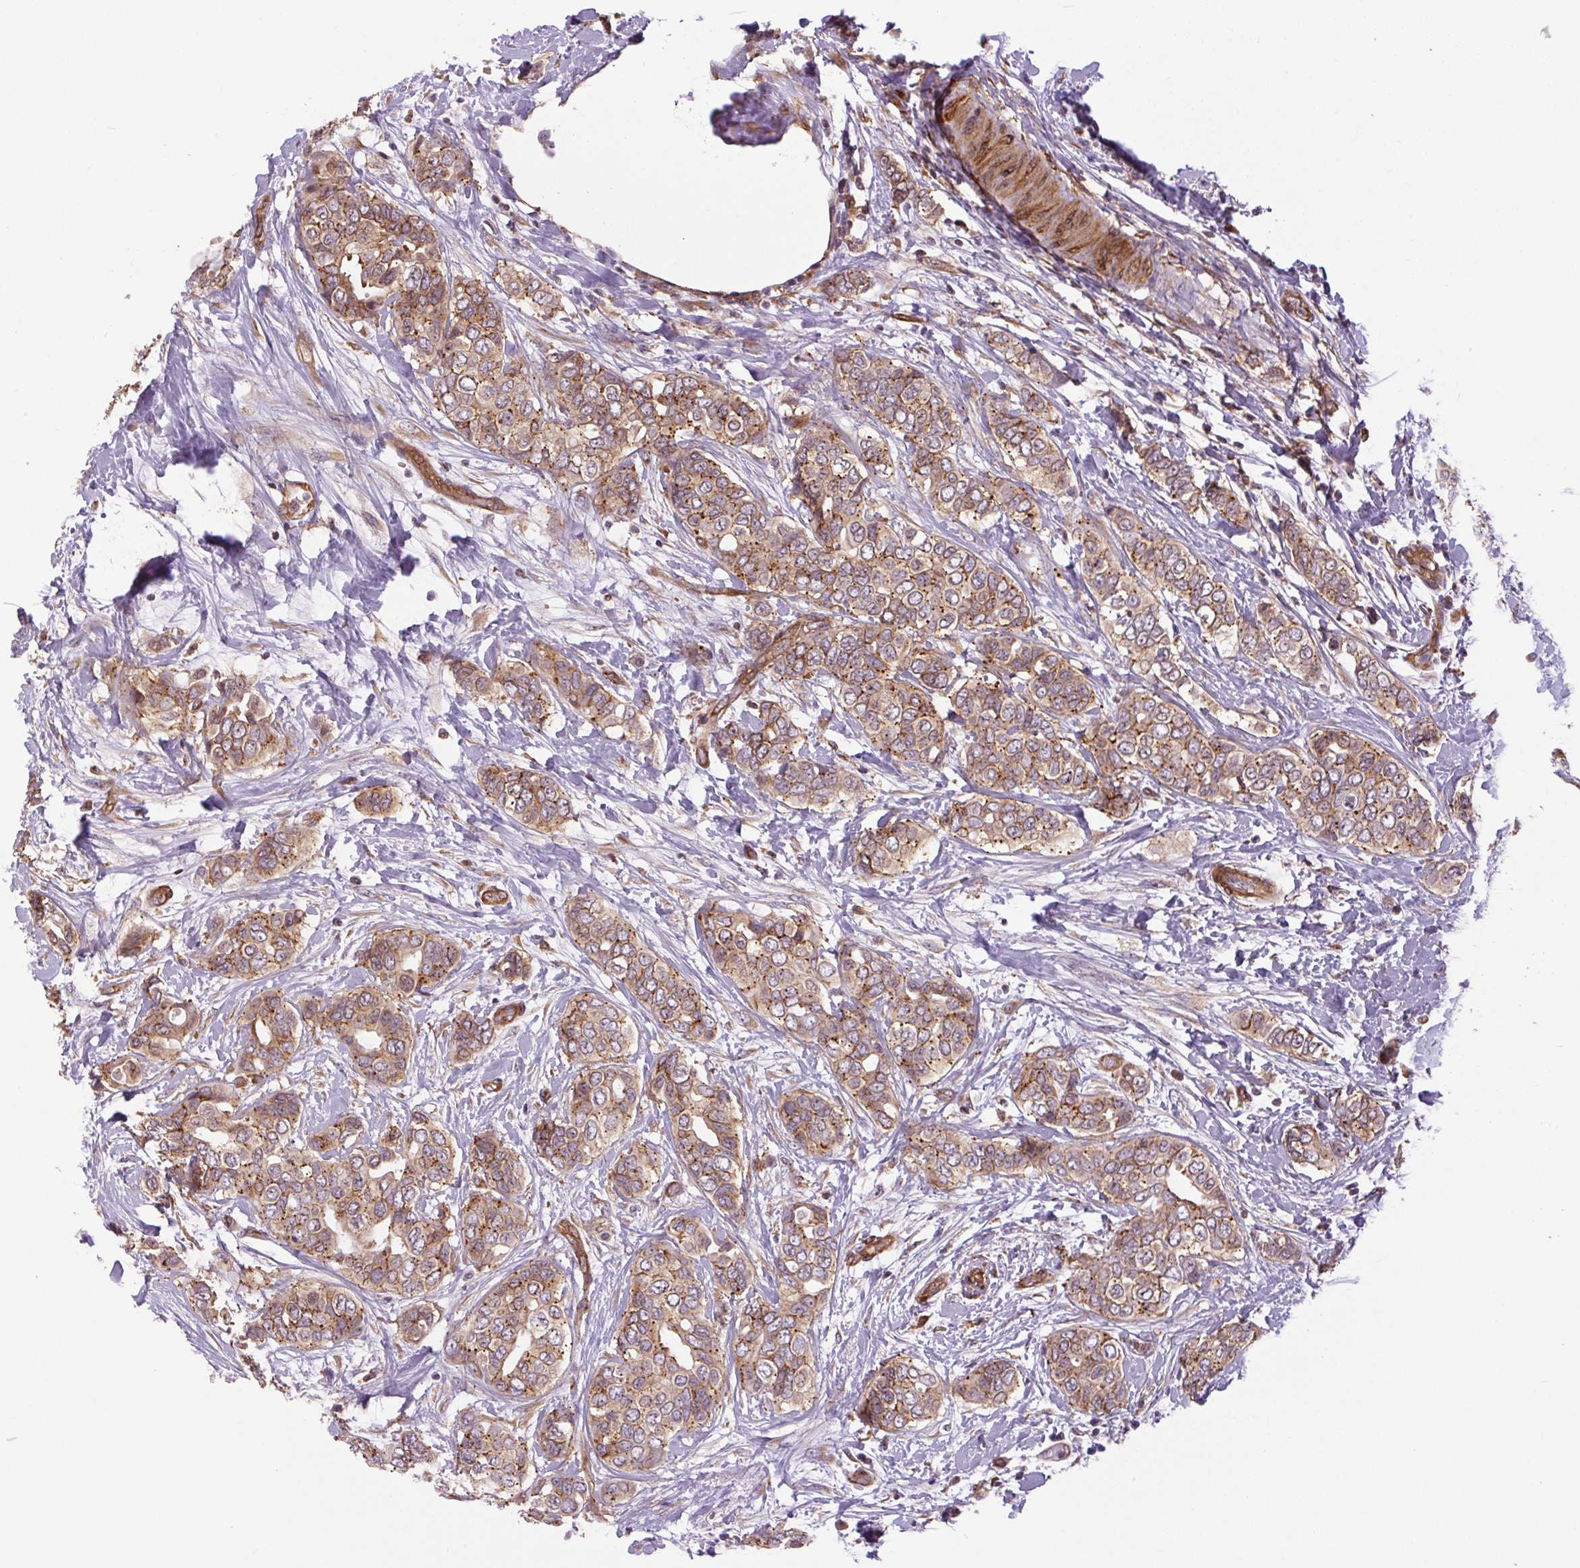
{"staining": {"intensity": "moderate", "quantity": ">75%", "location": "cytoplasmic/membranous"}, "tissue": "breast cancer", "cell_type": "Tumor cells", "image_type": "cancer", "snomed": [{"axis": "morphology", "description": "Lobular carcinoma"}, {"axis": "topography", "description": "Breast"}], "caption": "Breast cancer stained with a protein marker exhibits moderate staining in tumor cells.", "gene": "SEPTIN10", "patient": {"sex": "female", "age": 51}}